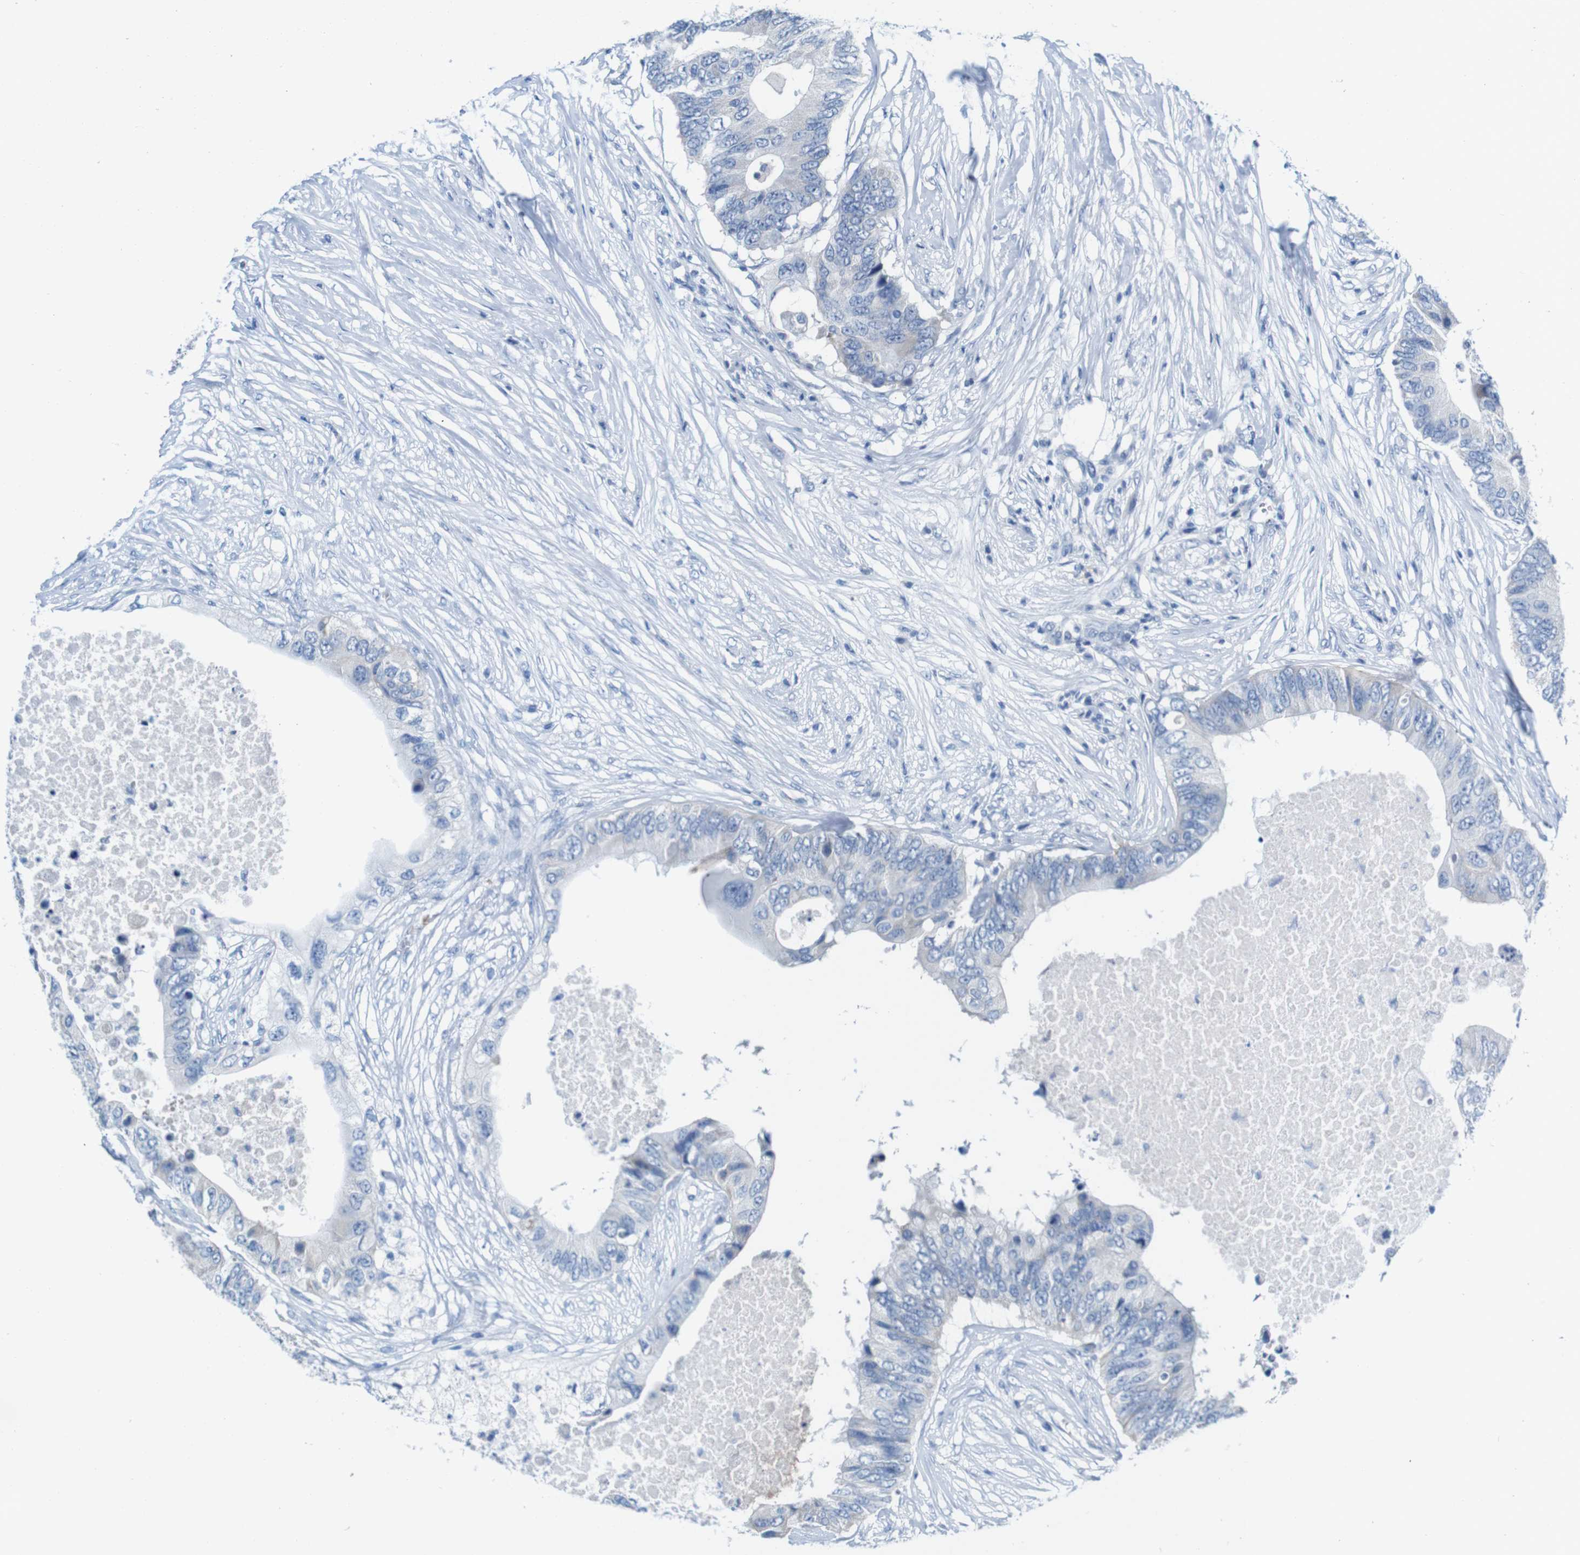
{"staining": {"intensity": "negative", "quantity": "none", "location": "none"}, "tissue": "colorectal cancer", "cell_type": "Tumor cells", "image_type": "cancer", "snomed": [{"axis": "morphology", "description": "Adenocarcinoma, NOS"}, {"axis": "topography", "description": "Colon"}], "caption": "Immunohistochemical staining of human colorectal cancer (adenocarcinoma) shows no significant positivity in tumor cells.", "gene": "IGSF8", "patient": {"sex": "male", "age": 71}}